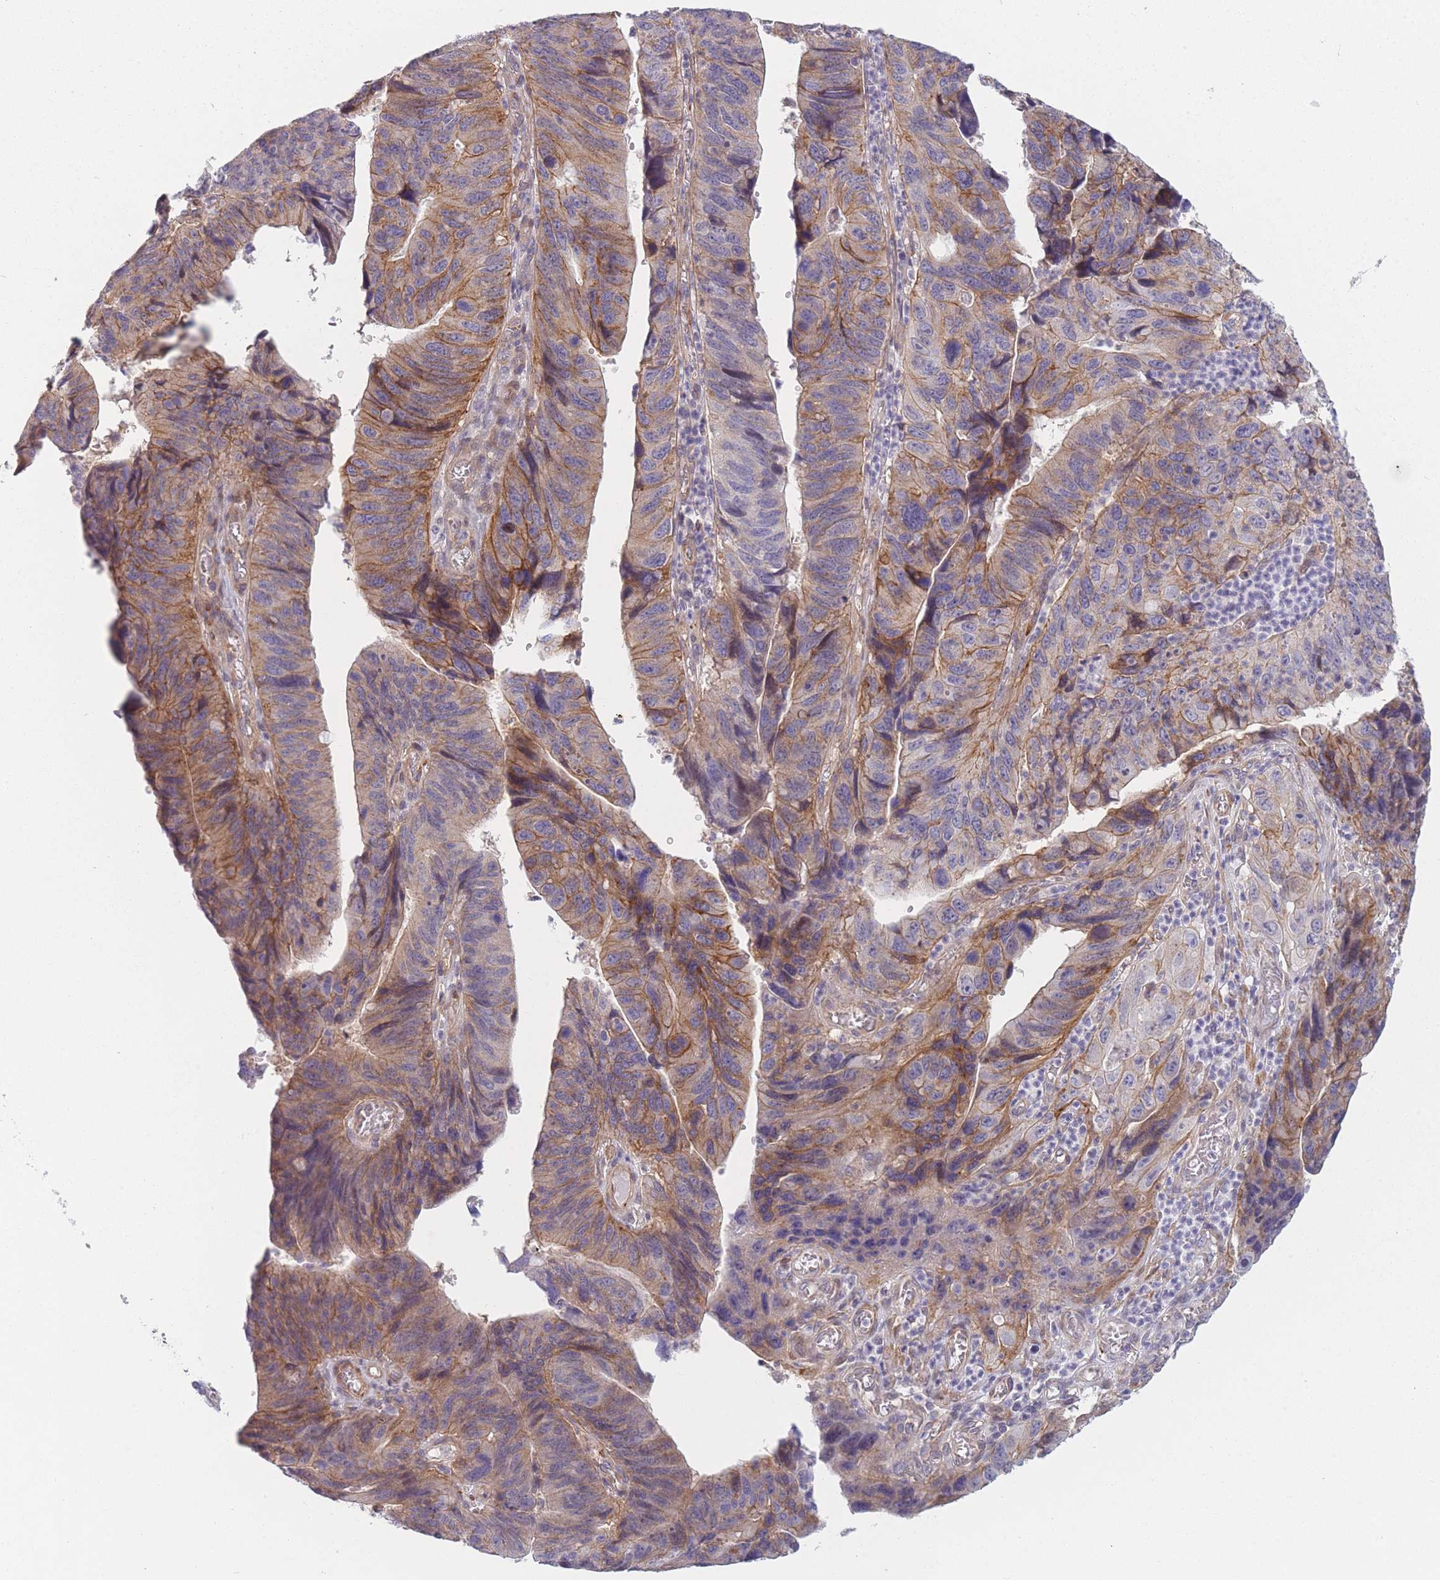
{"staining": {"intensity": "moderate", "quantity": ">75%", "location": "cytoplasmic/membranous"}, "tissue": "stomach cancer", "cell_type": "Tumor cells", "image_type": "cancer", "snomed": [{"axis": "morphology", "description": "Adenocarcinoma, NOS"}, {"axis": "topography", "description": "Stomach"}], "caption": "Moderate cytoplasmic/membranous positivity for a protein is identified in approximately >75% of tumor cells of stomach adenocarcinoma using immunohistochemistry (IHC).", "gene": "SLC7A6", "patient": {"sex": "male", "age": 59}}